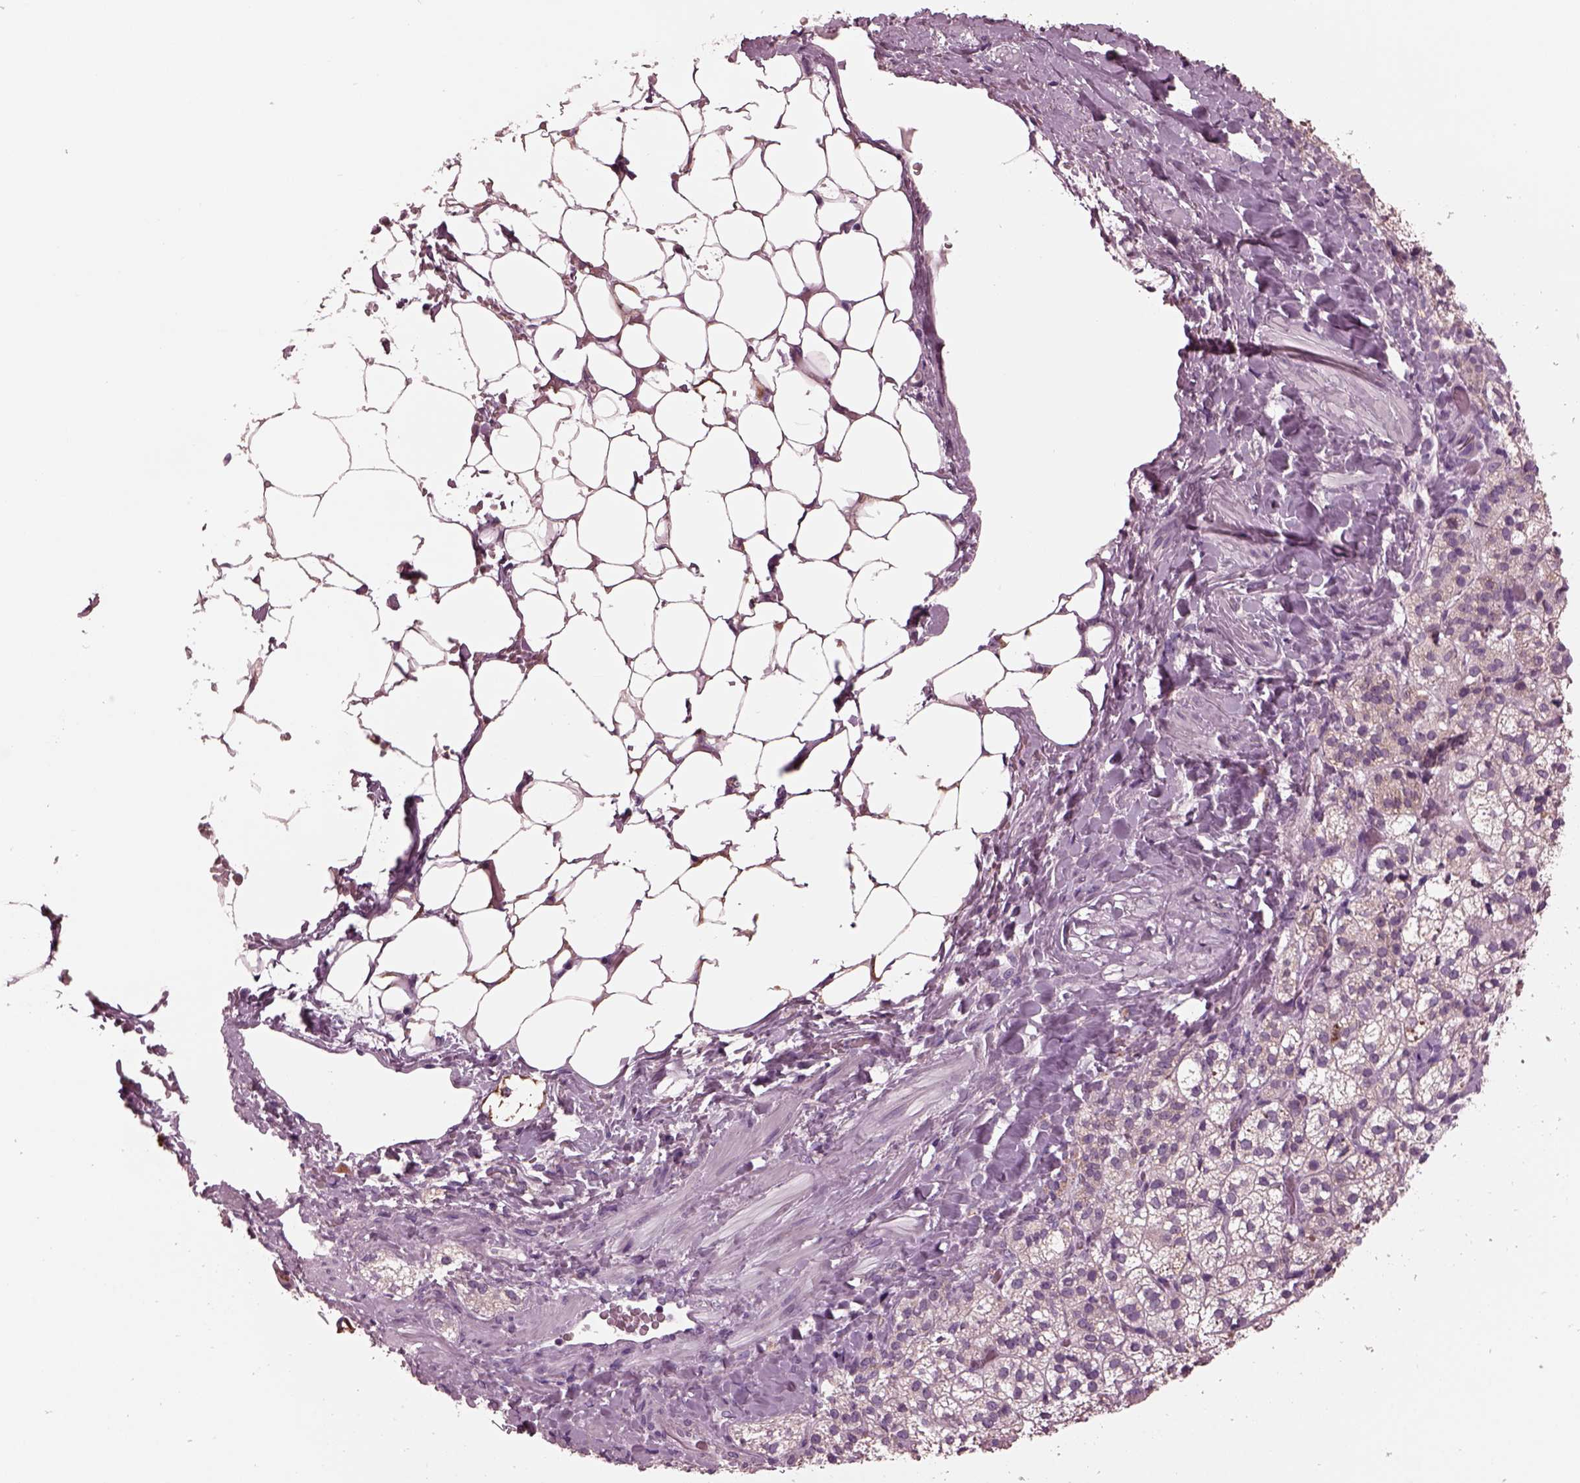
{"staining": {"intensity": "weak", "quantity": "25%-75%", "location": "cytoplasmic/membranous"}, "tissue": "adrenal gland", "cell_type": "Glandular cells", "image_type": "normal", "snomed": [{"axis": "morphology", "description": "Normal tissue, NOS"}, {"axis": "topography", "description": "Adrenal gland"}], "caption": "Adrenal gland stained with IHC shows weak cytoplasmic/membranous staining in approximately 25%-75% of glandular cells.", "gene": "AP4M1", "patient": {"sex": "male", "age": 53}}